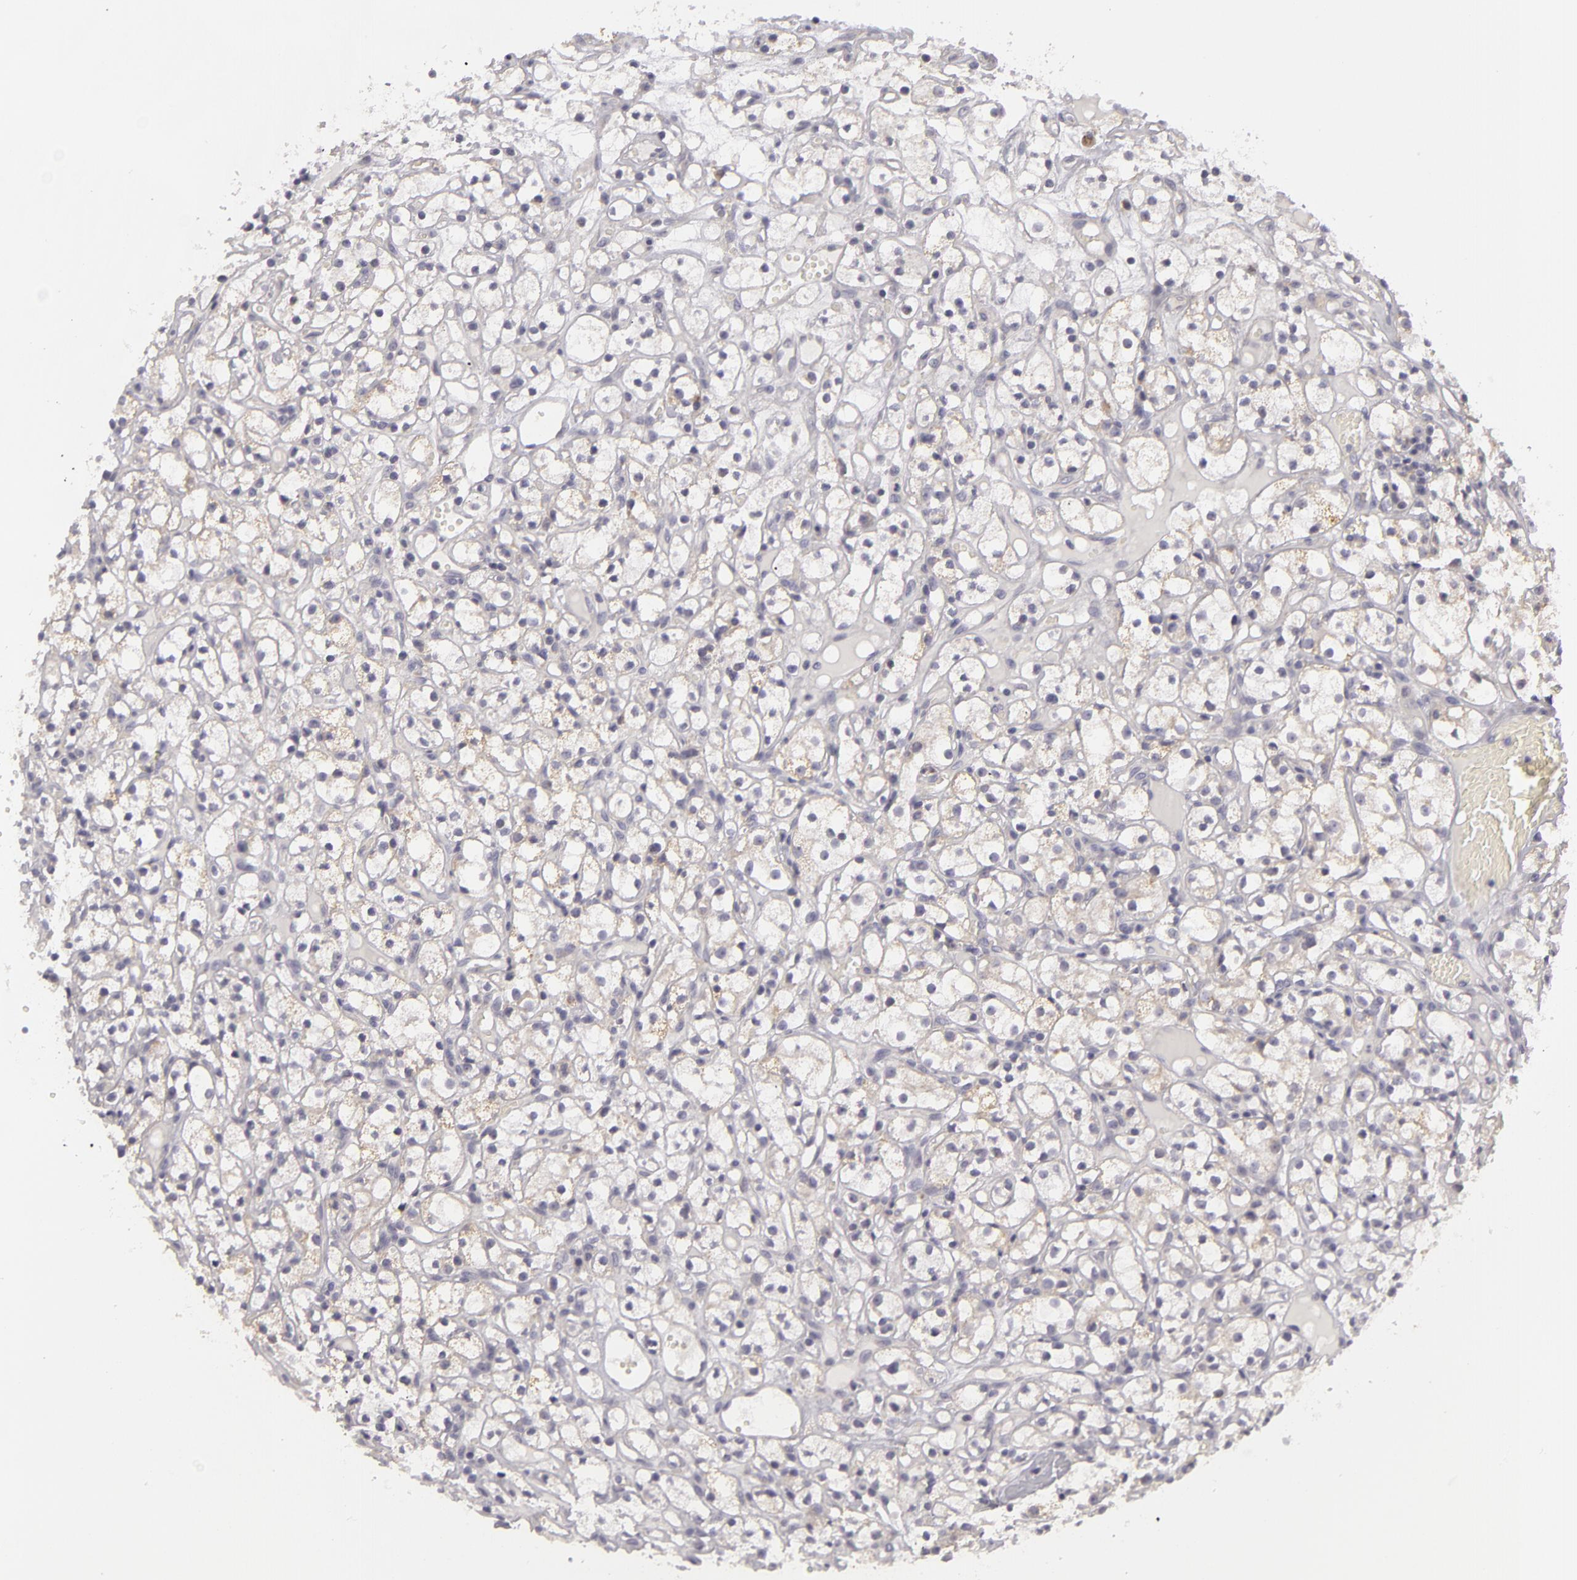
{"staining": {"intensity": "weak", "quantity": "25%-75%", "location": "cytoplasmic/membranous"}, "tissue": "renal cancer", "cell_type": "Tumor cells", "image_type": "cancer", "snomed": [{"axis": "morphology", "description": "Adenocarcinoma, NOS"}, {"axis": "topography", "description": "Kidney"}], "caption": "Human renal cancer stained for a protein (brown) displays weak cytoplasmic/membranous positive staining in about 25%-75% of tumor cells.", "gene": "ATP2B3", "patient": {"sex": "male", "age": 61}}